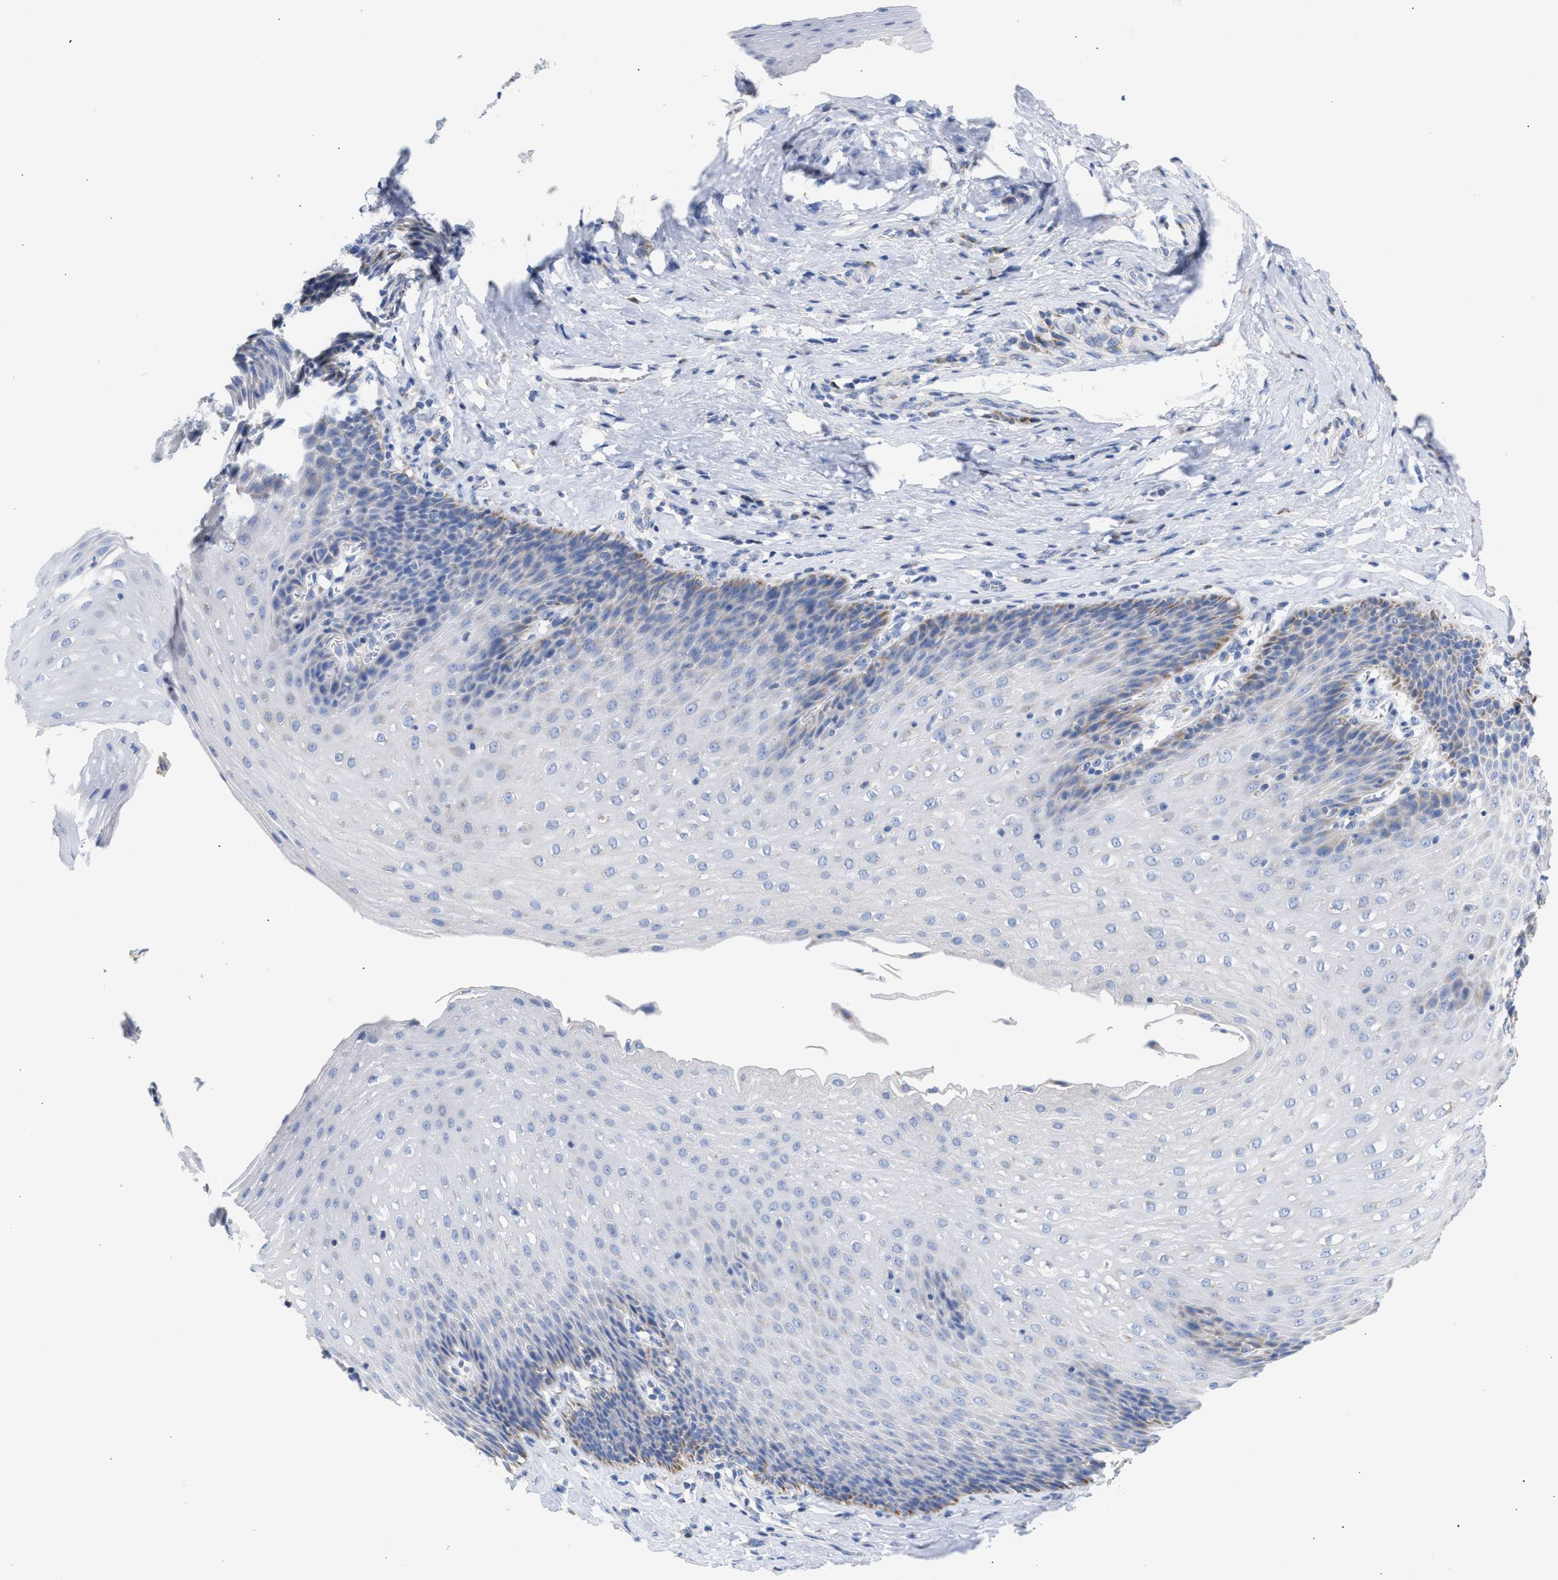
{"staining": {"intensity": "moderate", "quantity": "<25%", "location": "cytoplasmic/membranous"}, "tissue": "esophagus", "cell_type": "Squamous epithelial cells", "image_type": "normal", "snomed": [{"axis": "morphology", "description": "Normal tissue, NOS"}, {"axis": "topography", "description": "Esophagus"}], "caption": "Immunohistochemistry of normal esophagus displays low levels of moderate cytoplasmic/membranous staining in about <25% of squamous epithelial cells.", "gene": "ACOT13", "patient": {"sex": "female", "age": 61}}